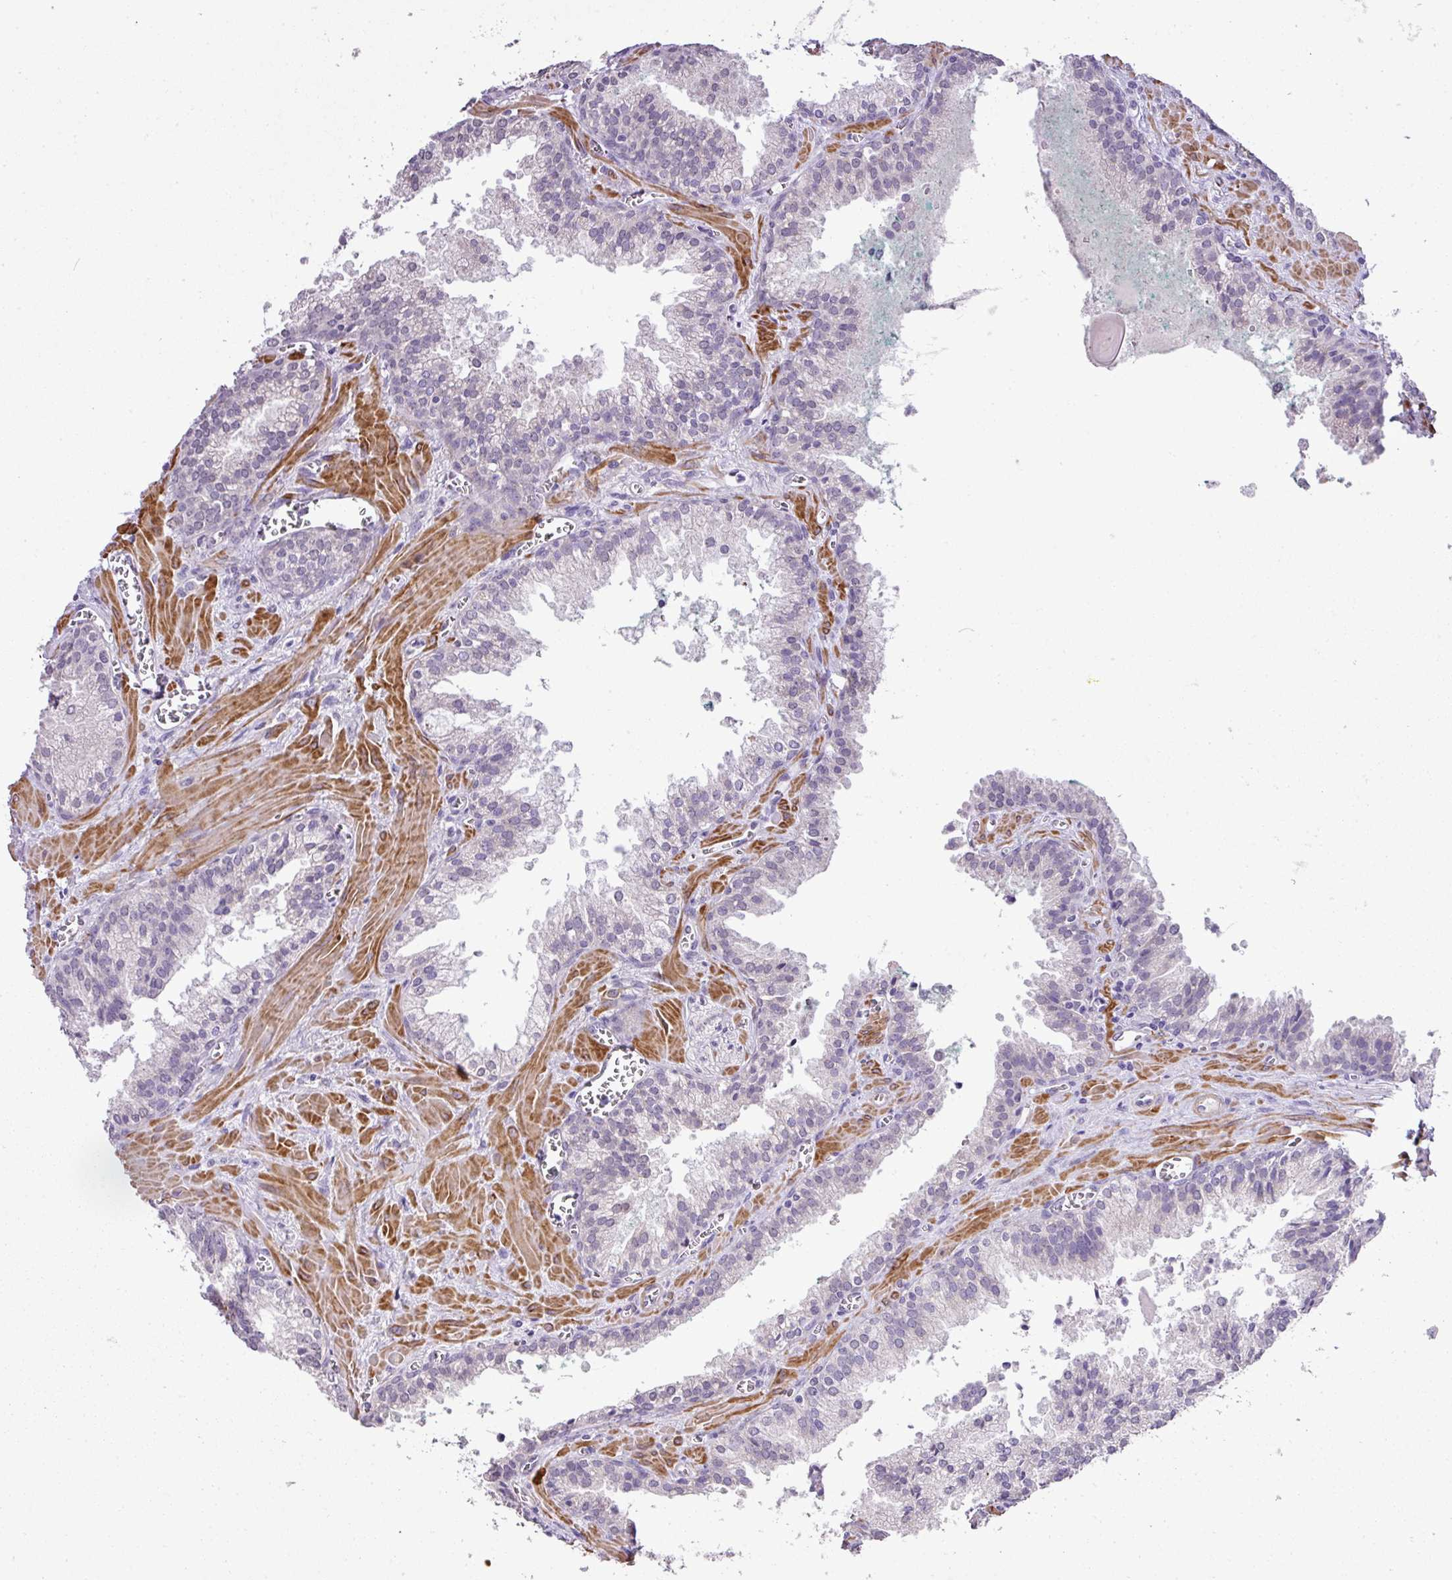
{"staining": {"intensity": "negative", "quantity": "none", "location": "none"}, "tissue": "prostate cancer", "cell_type": "Tumor cells", "image_type": "cancer", "snomed": [{"axis": "morphology", "description": "Adenocarcinoma, High grade"}, {"axis": "topography", "description": "Prostate"}], "caption": "Prostate adenocarcinoma (high-grade) was stained to show a protein in brown. There is no significant expression in tumor cells.", "gene": "DIP2A", "patient": {"sex": "male", "age": 68}}